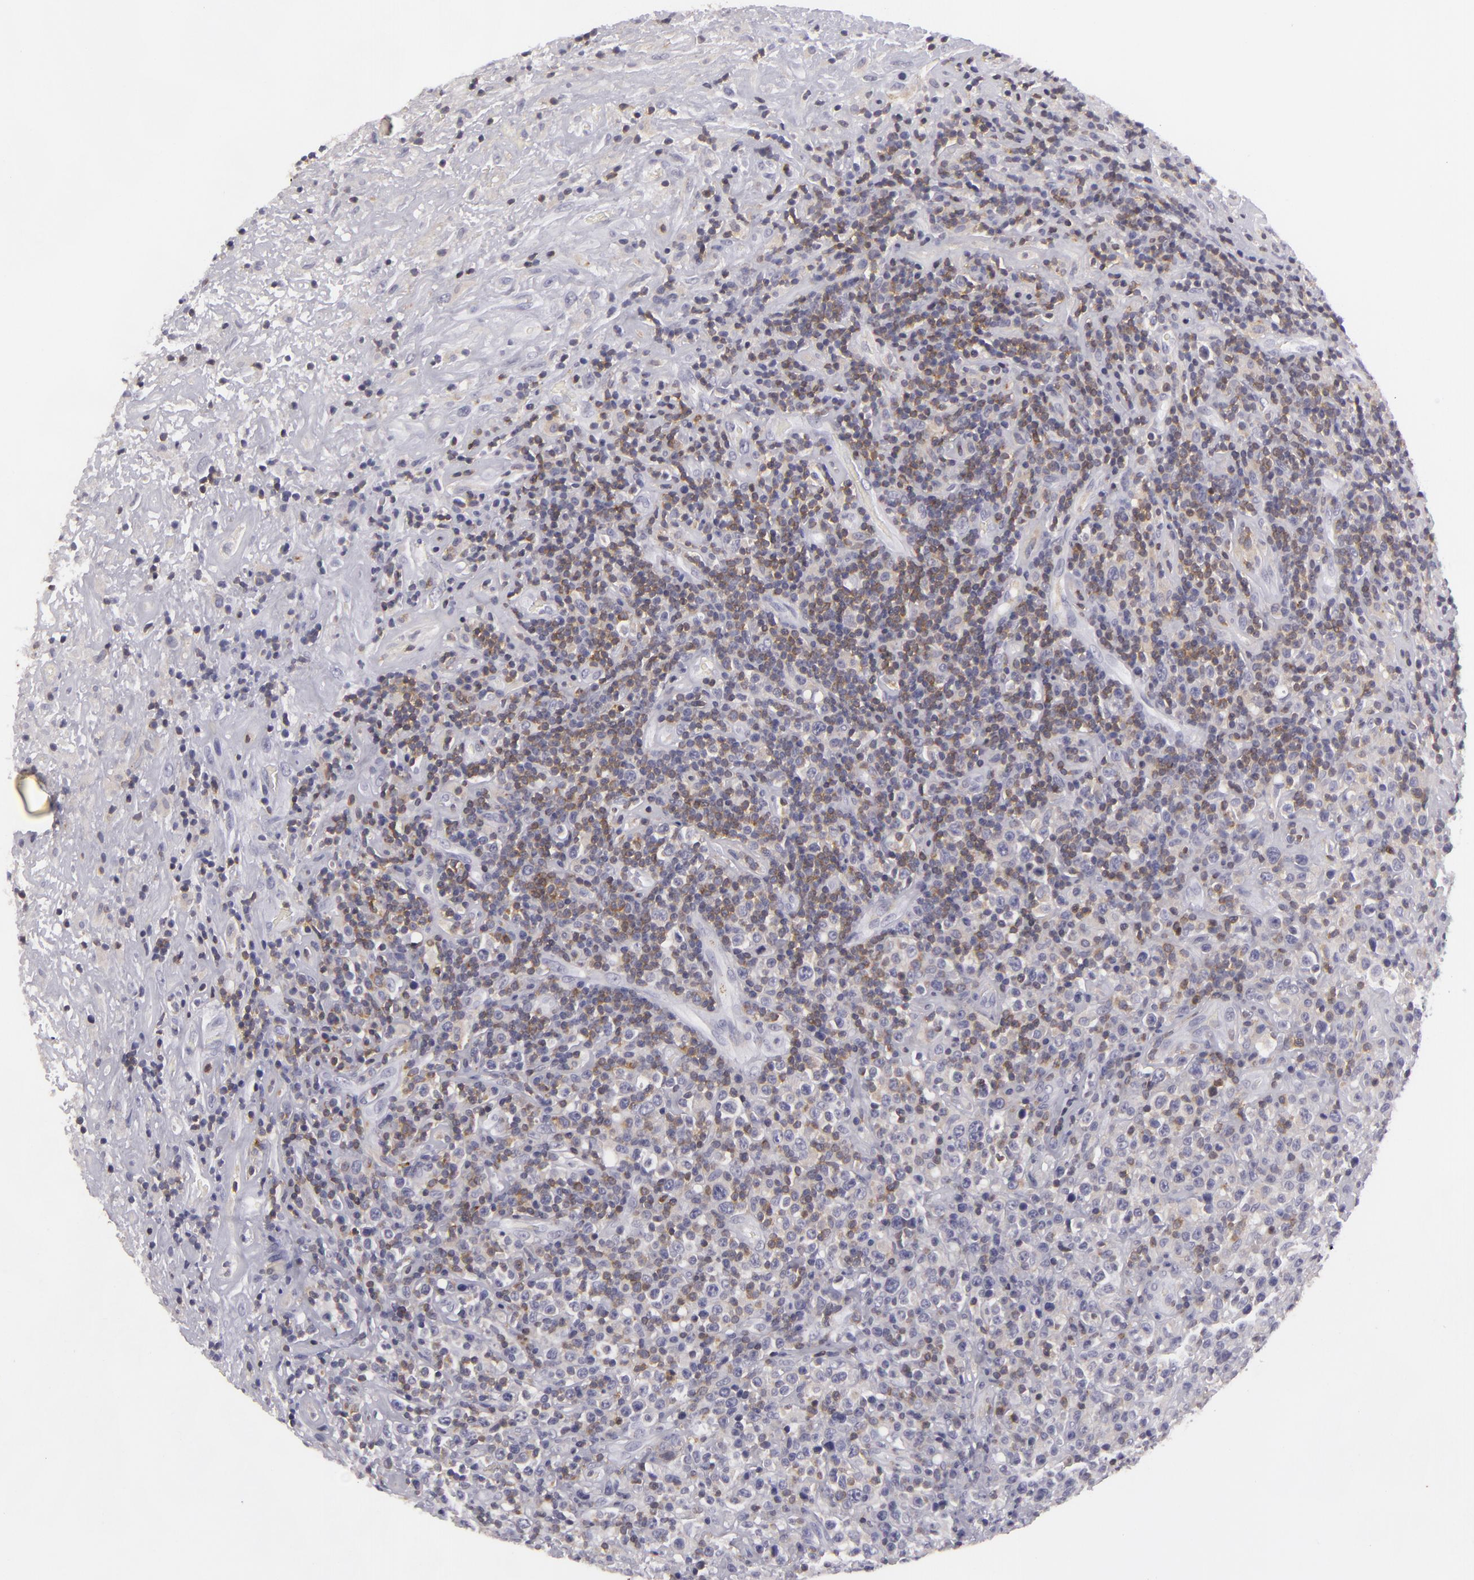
{"staining": {"intensity": "weak", "quantity": "25%-75%", "location": "cytoplasmic/membranous"}, "tissue": "lymphoma", "cell_type": "Tumor cells", "image_type": "cancer", "snomed": [{"axis": "morphology", "description": "Hodgkin's disease, NOS"}, {"axis": "topography", "description": "Lymph node"}], "caption": "A micrograph of human Hodgkin's disease stained for a protein shows weak cytoplasmic/membranous brown staining in tumor cells.", "gene": "KCNAB2", "patient": {"sex": "male", "age": 46}}